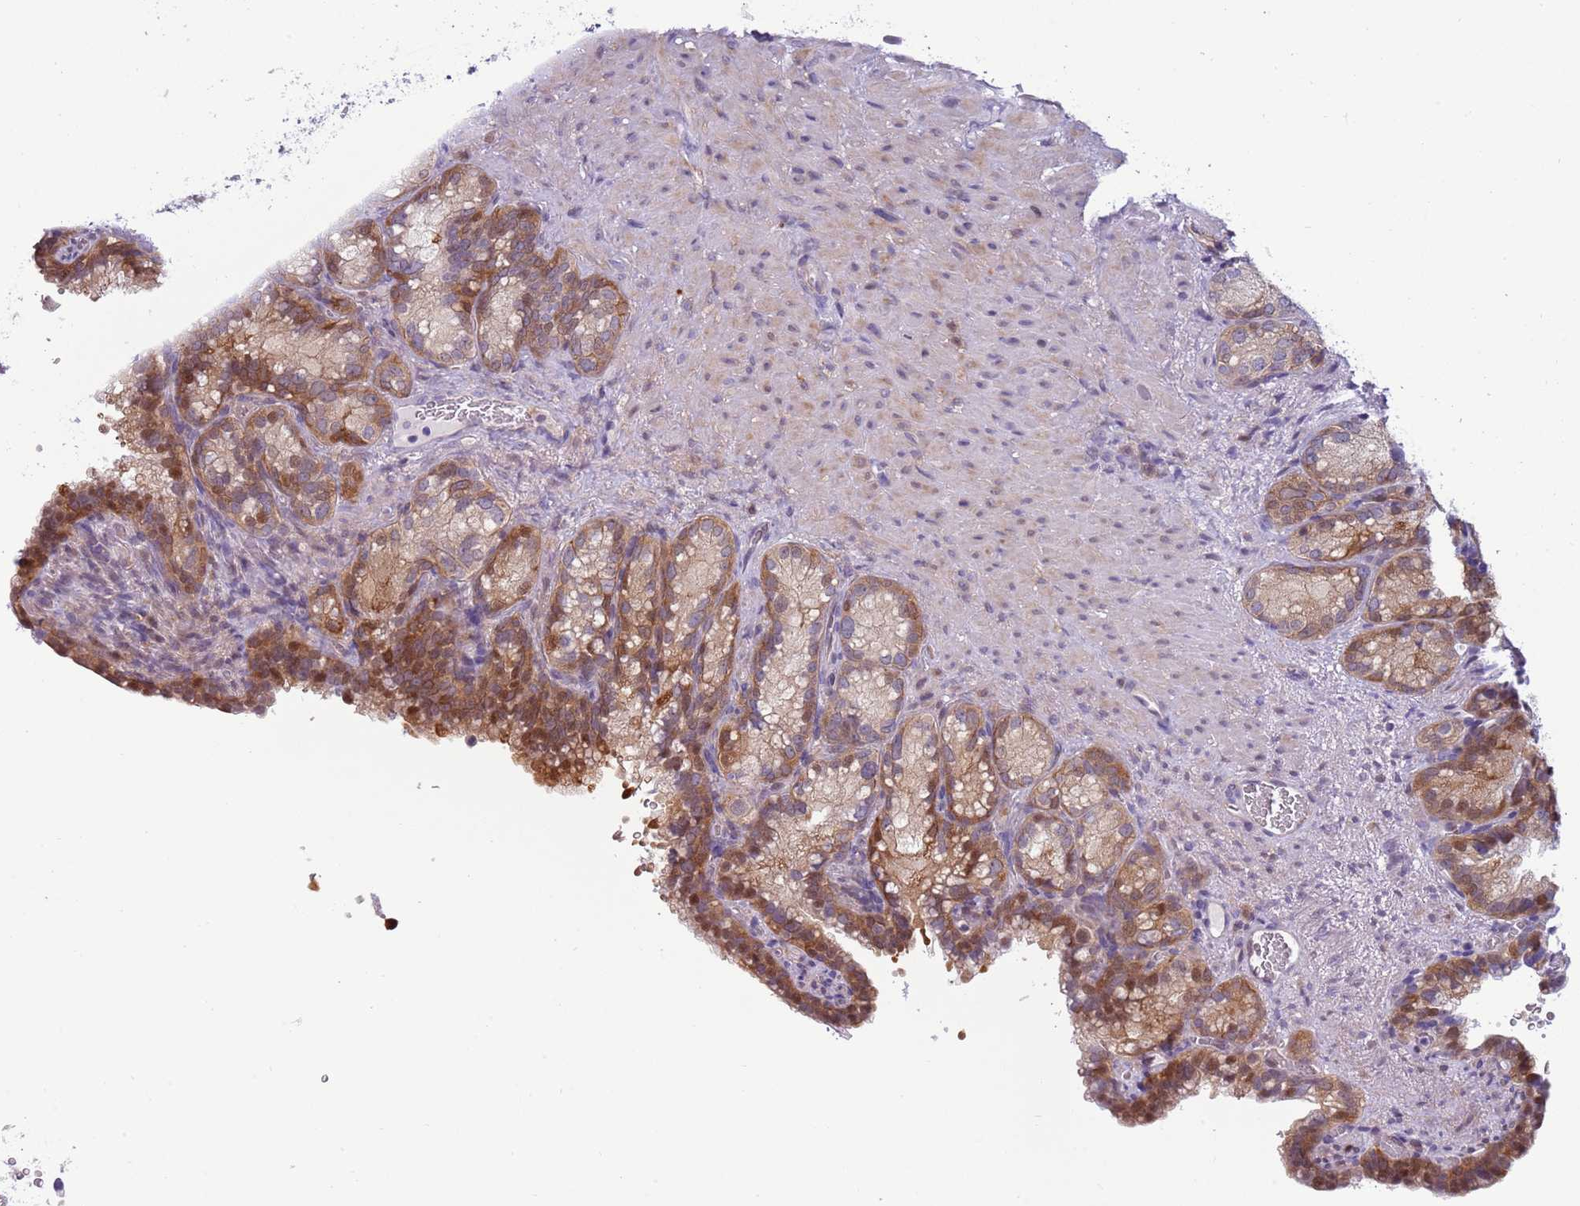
{"staining": {"intensity": "moderate", "quantity": "25%-75%", "location": "cytoplasmic/membranous,nuclear"}, "tissue": "seminal vesicle", "cell_type": "Glandular cells", "image_type": "normal", "snomed": [{"axis": "morphology", "description": "Normal tissue, NOS"}, {"axis": "topography", "description": "Seminal veicle"}], "caption": "Seminal vesicle stained with DAB (3,3'-diaminobenzidine) immunohistochemistry reveals medium levels of moderate cytoplasmic/membranous,nuclear positivity in about 25%-75% of glandular cells.", "gene": "NBPF4", "patient": {"sex": "male", "age": 58}}